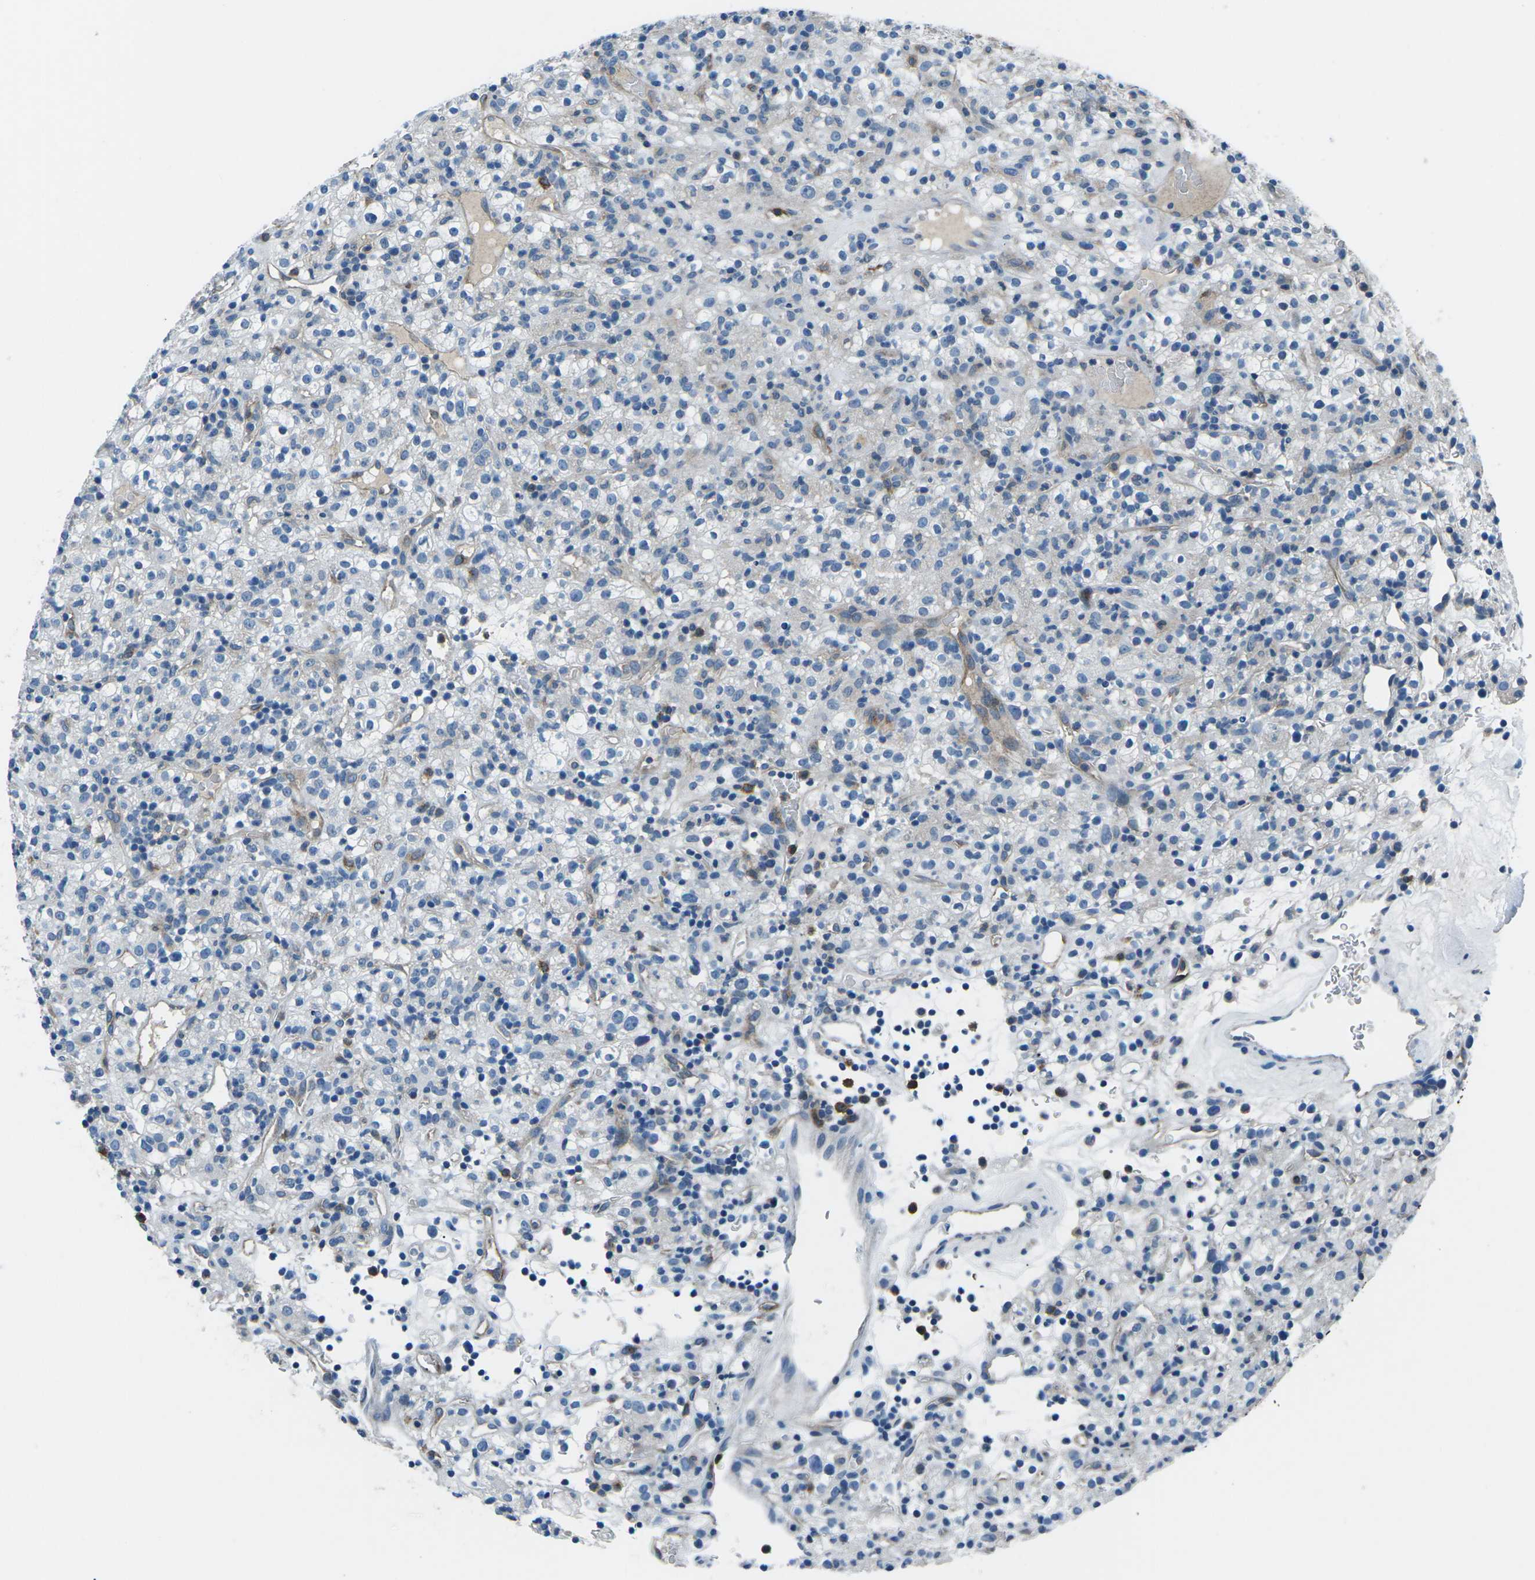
{"staining": {"intensity": "negative", "quantity": "none", "location": "none"}, "tissue": "renal cancer", "cell_type": "Tumor cells", "image_type": "cancer", "snomed": [{"axis": "morphology", "description": "Normal tissue, NOS"}, {"axis": "morphology", "description": "Adenocarcinoma, NOS"}, {"axis": "topography", "description": "Kidney"}], "caption": "DAB (3,3'-diaminobenzidine) immunohistochemical staining of human renal cancer (adenocarcinoma) demonstrates no significant expression in tumor cells.", "gene": "CD1D", "patient": {"sex": "female", "age": 72}}